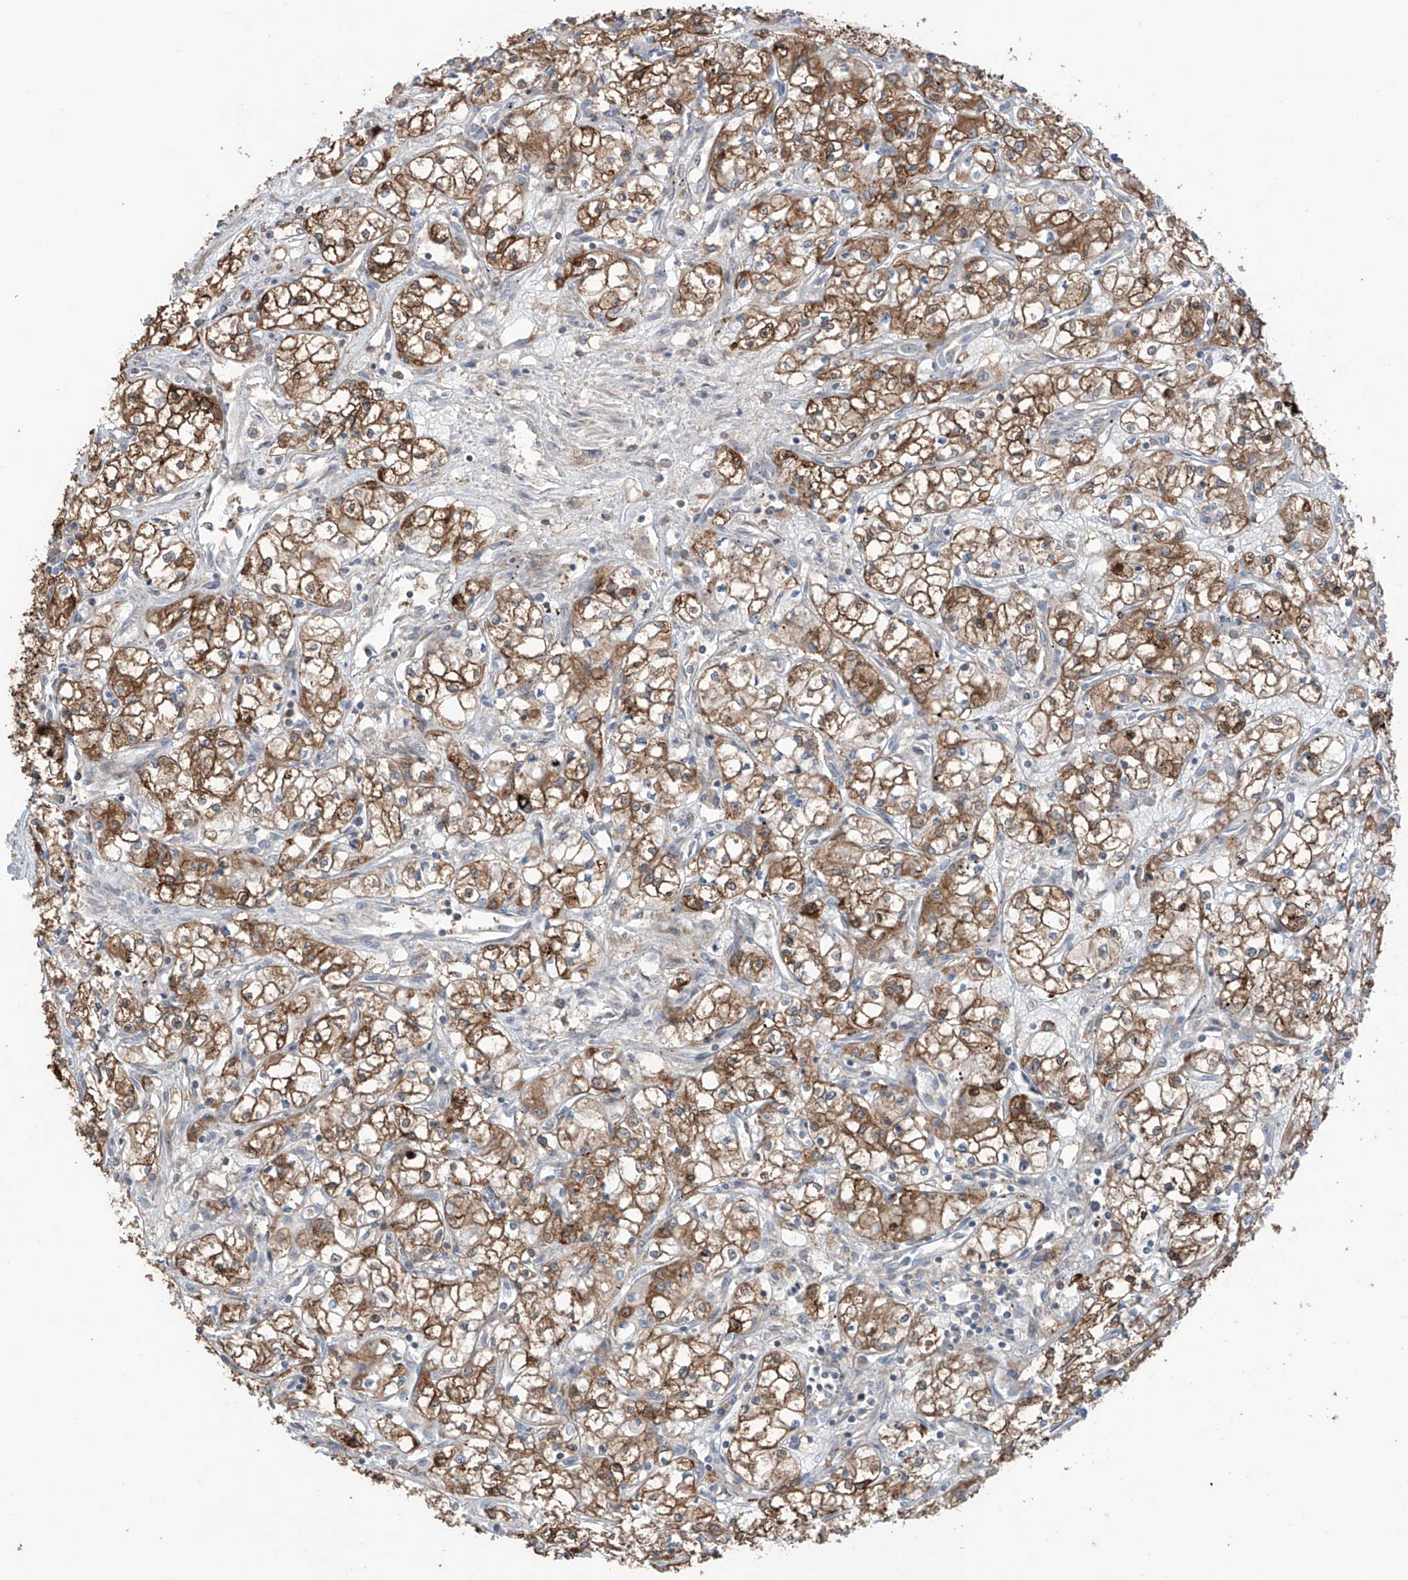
{"staining": {"intensity": "moderate", "quantity": ">75%", "location": "cytoplasmic/membranous"}, "tissue": "renal cancer", "cell_type": "Tumor cells", "image_type": "cancer", "snomed": [{"axis": "morphology", "description": "Adenocarcinoma, NOS"}, {"axis": "topography", "description": "Kidney"}], "caption": "High-power microscopy captured an IHC micrograph of renal cancer (adenocarcinoma), revealing moderate cytoplasmic/membranous positivity in about >75% of tumor cells.", "gene": "SAMD3", "patient": {"sex": "male", "age": 59}}